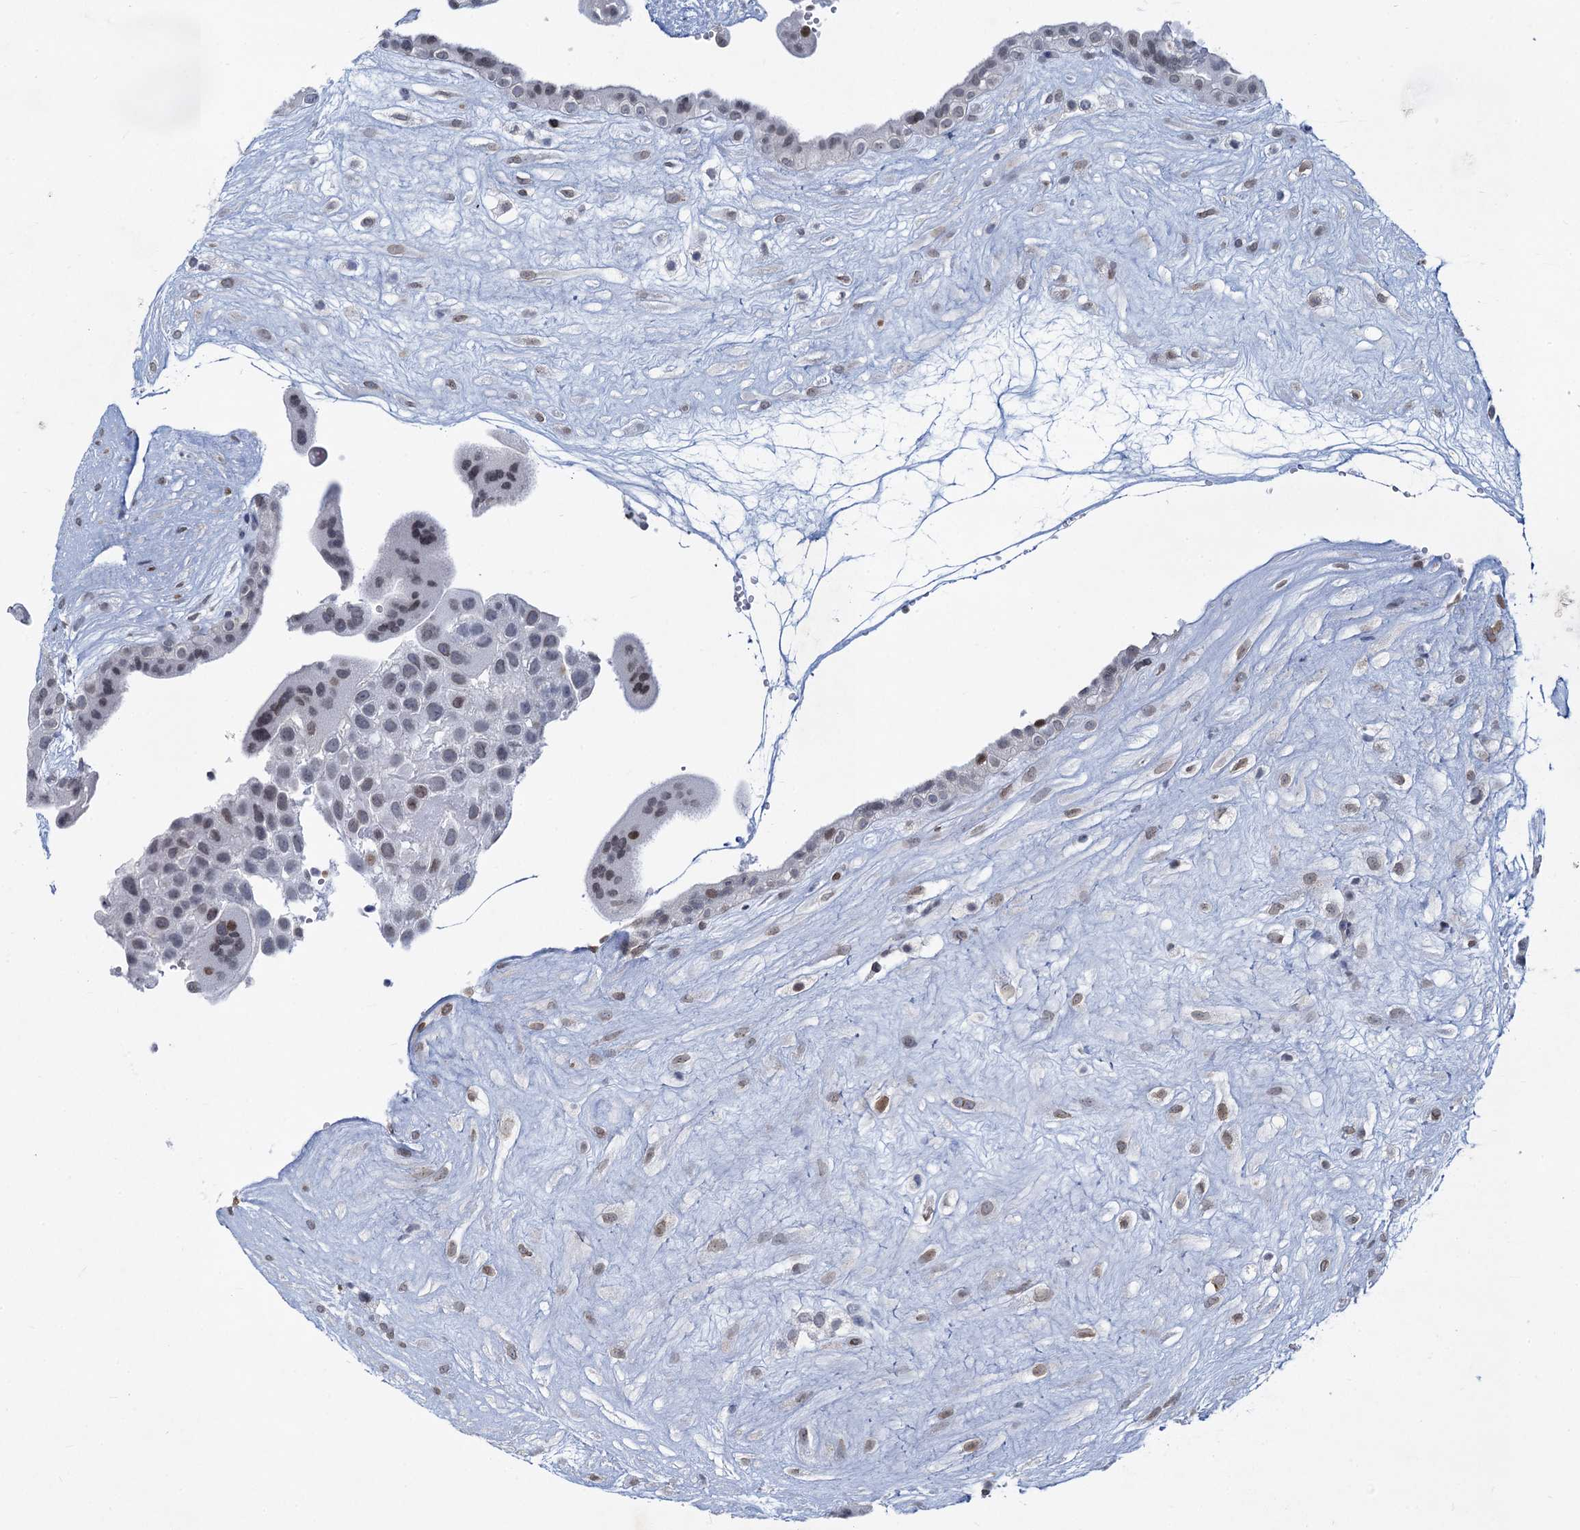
{"staining": {"intensity": "weak", "quantity": "25%-75%", "location": "nuclear"}, "tissue": "placenta", "cell_type": "Trophoblastic cells", "image_type": "normal", "snomed": [{"axis": "morphology", "description": "Normal tissue, NOS"}, {"axis": "topography", "description": "Placenta"}], "caption": "DAB (3,3'-diaminobenzidine) immunohistochemical staining of normal placenta exhibits weak nuclear protein positivity in approximately 25%-75% of trophoblastic cells.", "gene": "PRSS35", "patient": {"sex": "female", "age": 18}}